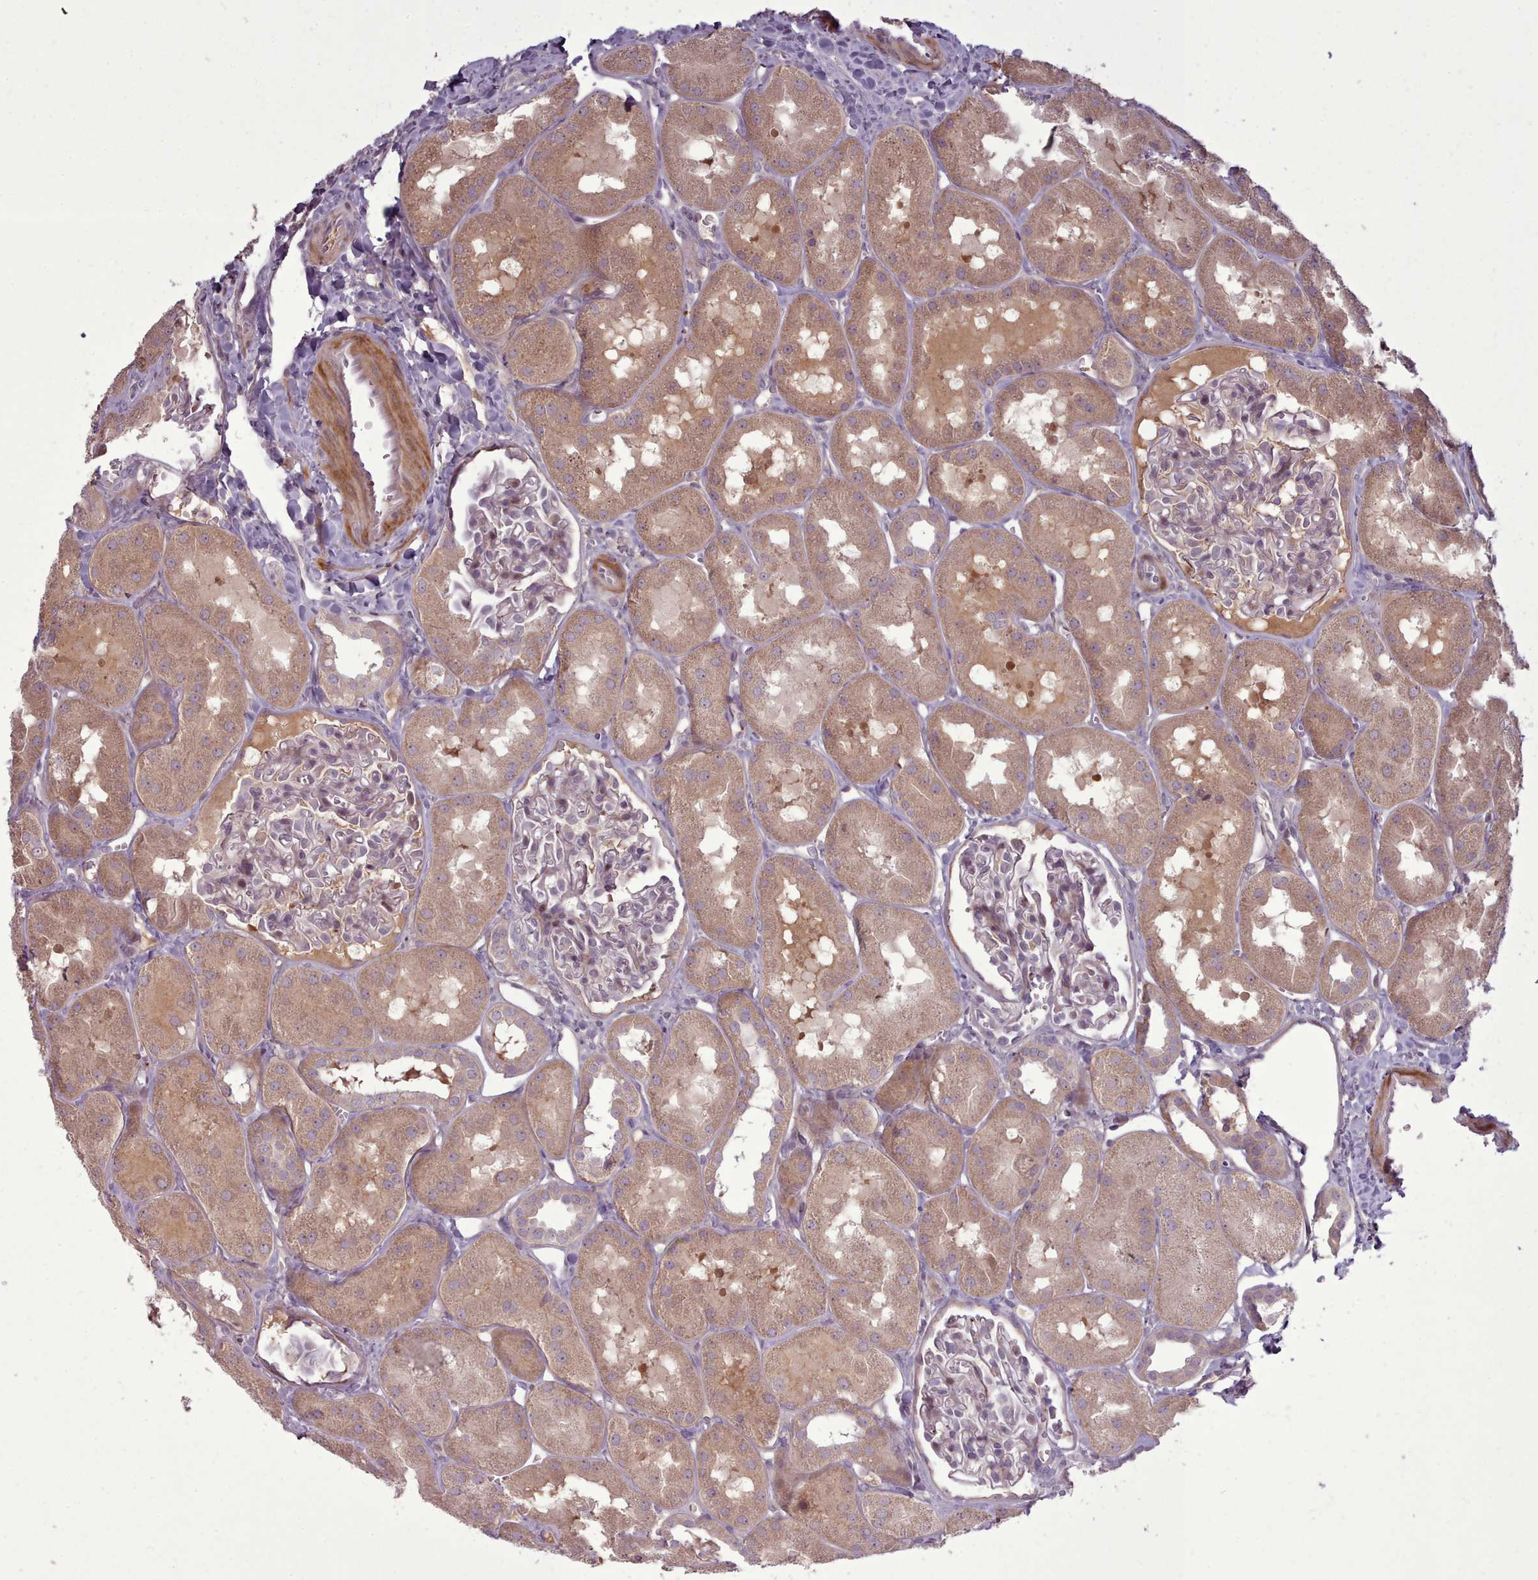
{"staining": {"intensity": "negative", "quantity": "none", "location": "none"}, "tissue": "kidney", "cell_type": "Cells in glomeruli", "image_type": "normal", "snomed": [{"axis": "morphology", "description": "Normal tissue, NOS"}, {"axis": "topography", "description": "Kidney"}, {"axis": "topography", "description": "Urinary bladder"}], "caption": "Immunohistochemistry (IHC) of benign human kidney demonstrates no expression in cells in glomeruli.", "gene": "LEFTY1", "patient": {"sex": "male", "age": 16}}